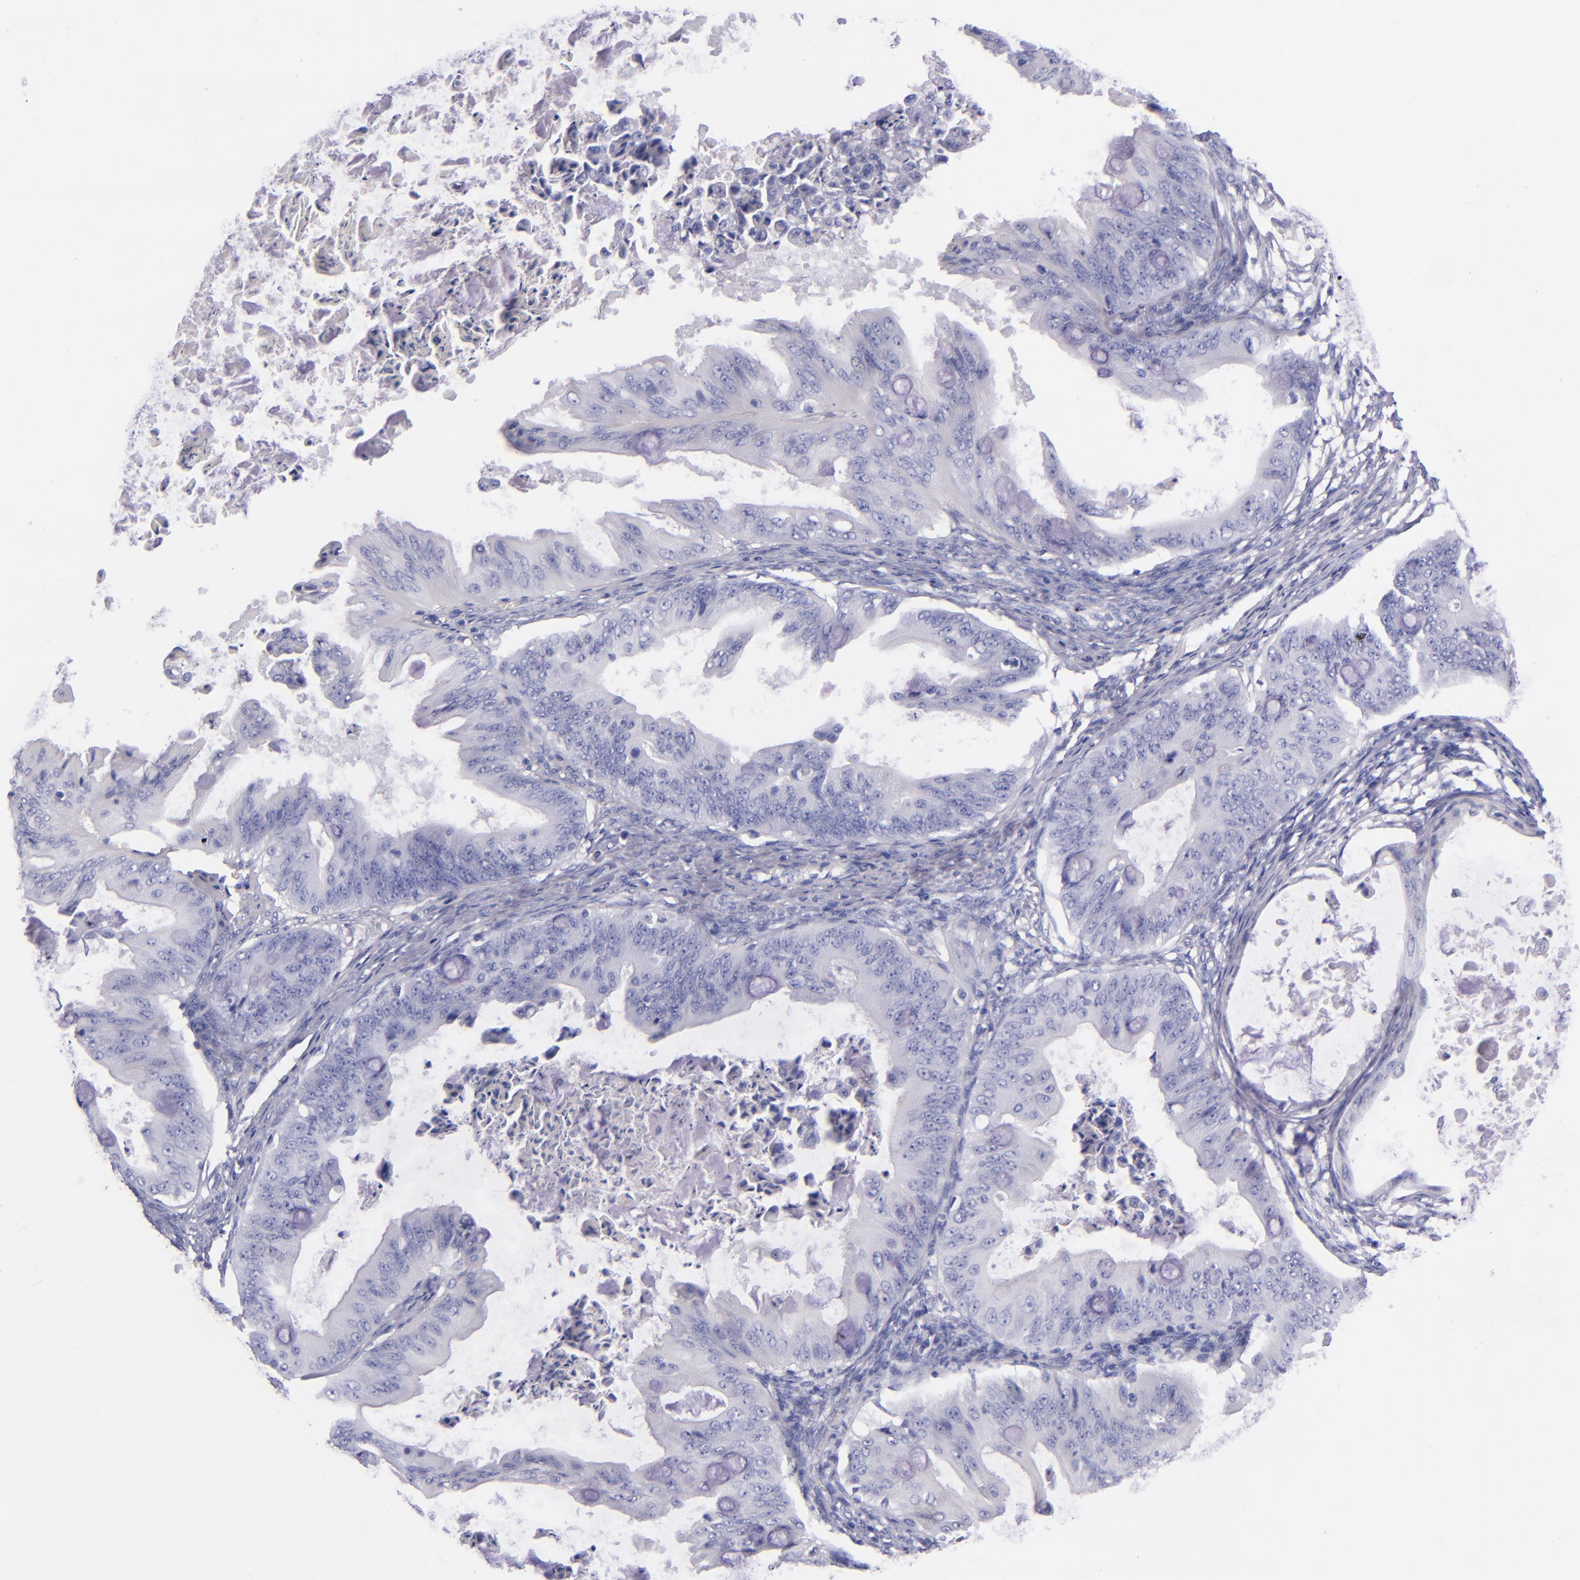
{"staining": {"intensity": "negative", "quantity": "none", "location": "none"}, "tissue": "ovarian cancer", "cell_type": "Tumor cells", "image_type": "cancer", "snomed": [{"axis": "morphology", "description": "Cystadenocarcinoma, mucinous, NOS"}, {"axis": "topography", "description": "Ovary"}], "caption": "Tumor cells show no significant protein positivity in ovarian cancer (mucinous cystadenocarcinoma).", "gene": "LAG3", "patient": {"sex": "female", "age": 37}}